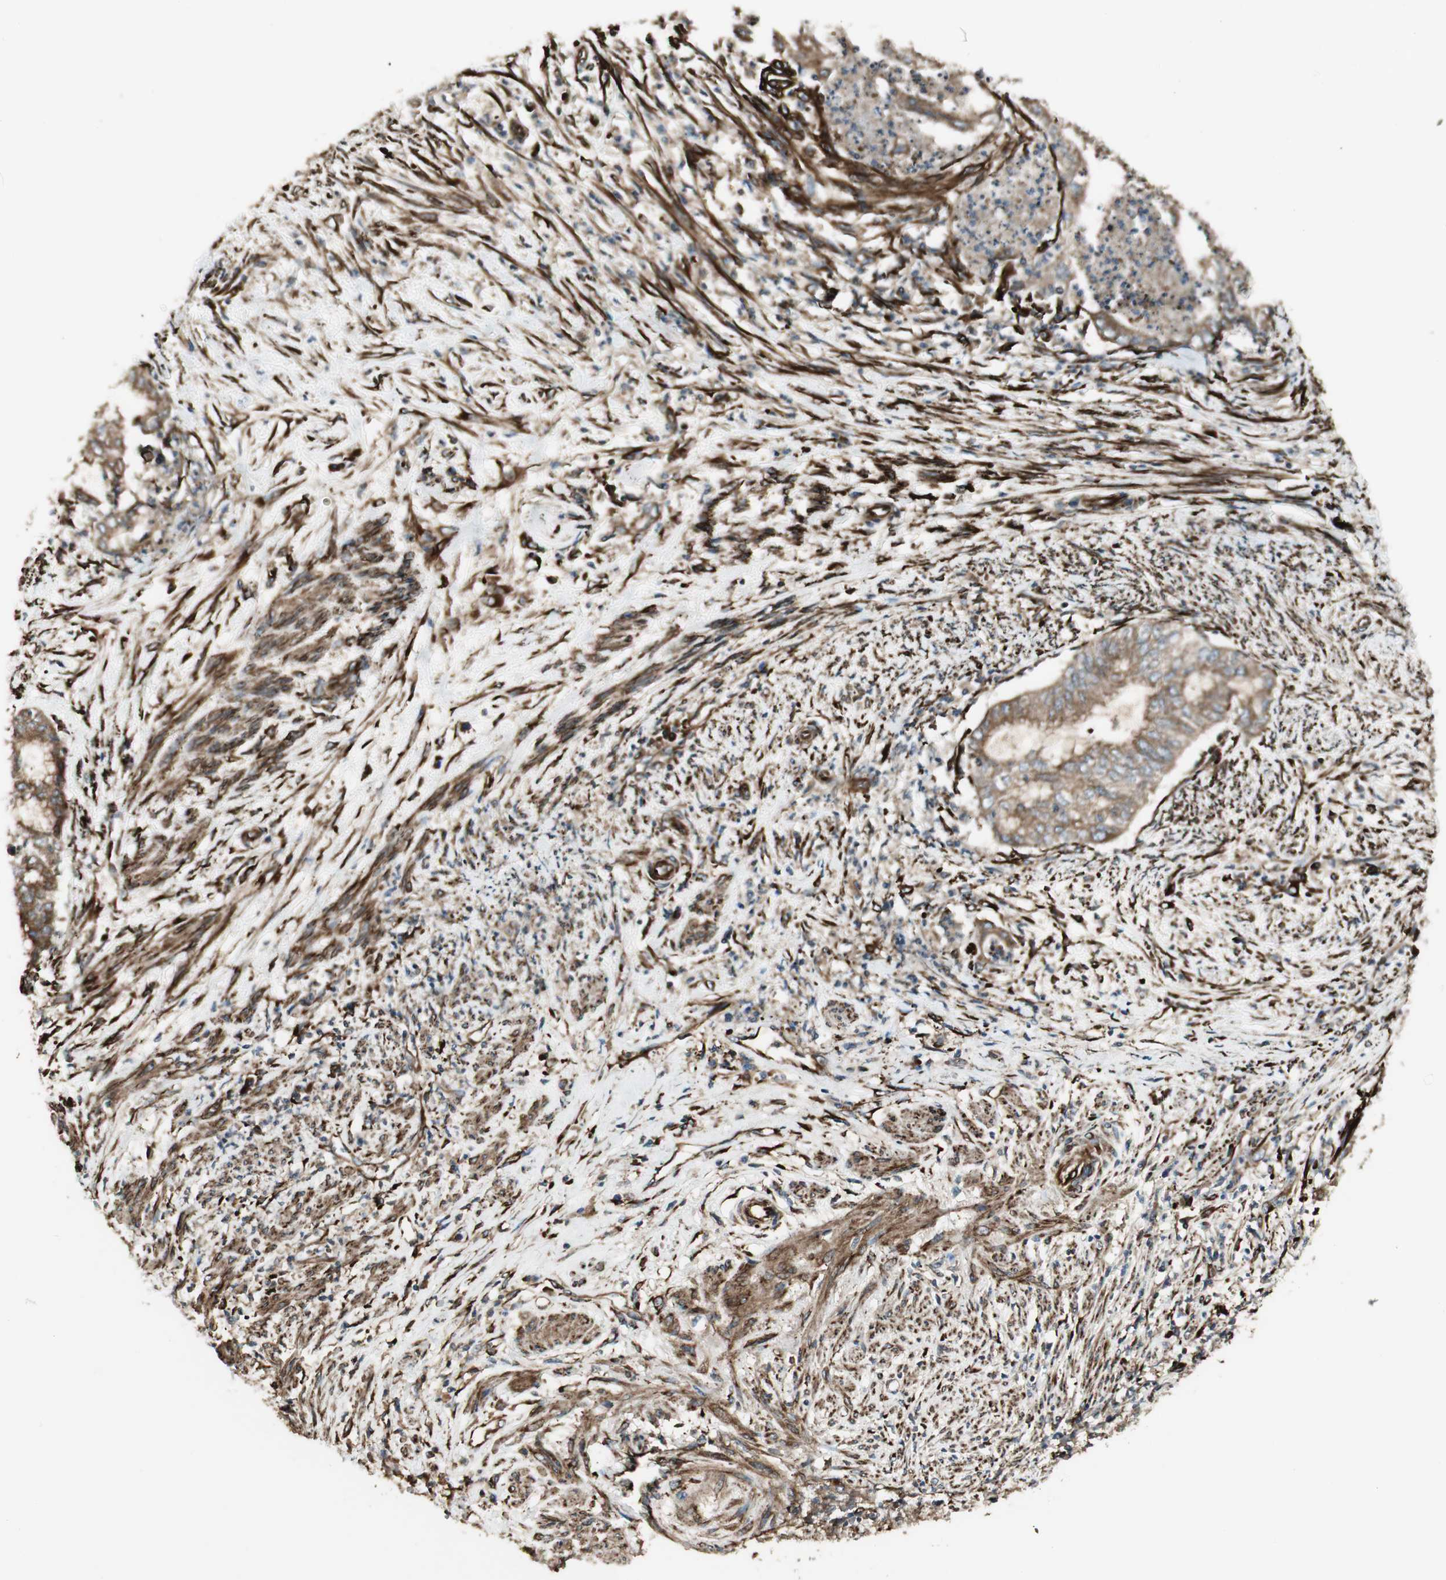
{"staining": {"intensity": "moderate", "quantity": ">75%", "location": "cytoplasmic/membranous"}, "tissue": "endometrial cancer", "cell_type": "Tumor cells", "image_type": "cancer", "snomed": [{"axis": "morphology", "description": "Necrosis, NOS"}, {"axis": "morphology", "description": "Adenocarcinoma, NOS"}, {"axis": "topography", "description": "Endometrium"}], "caption": "Immunohistochemistry image of endometrial adenocarcinoma stained for a protein (brown), which shows medium levels of moderate cytoplasmic/membranous expression in about >75% of tumor cells.", "gene": "PRKG1", "patient": {"sex": "female", "age": 79}}